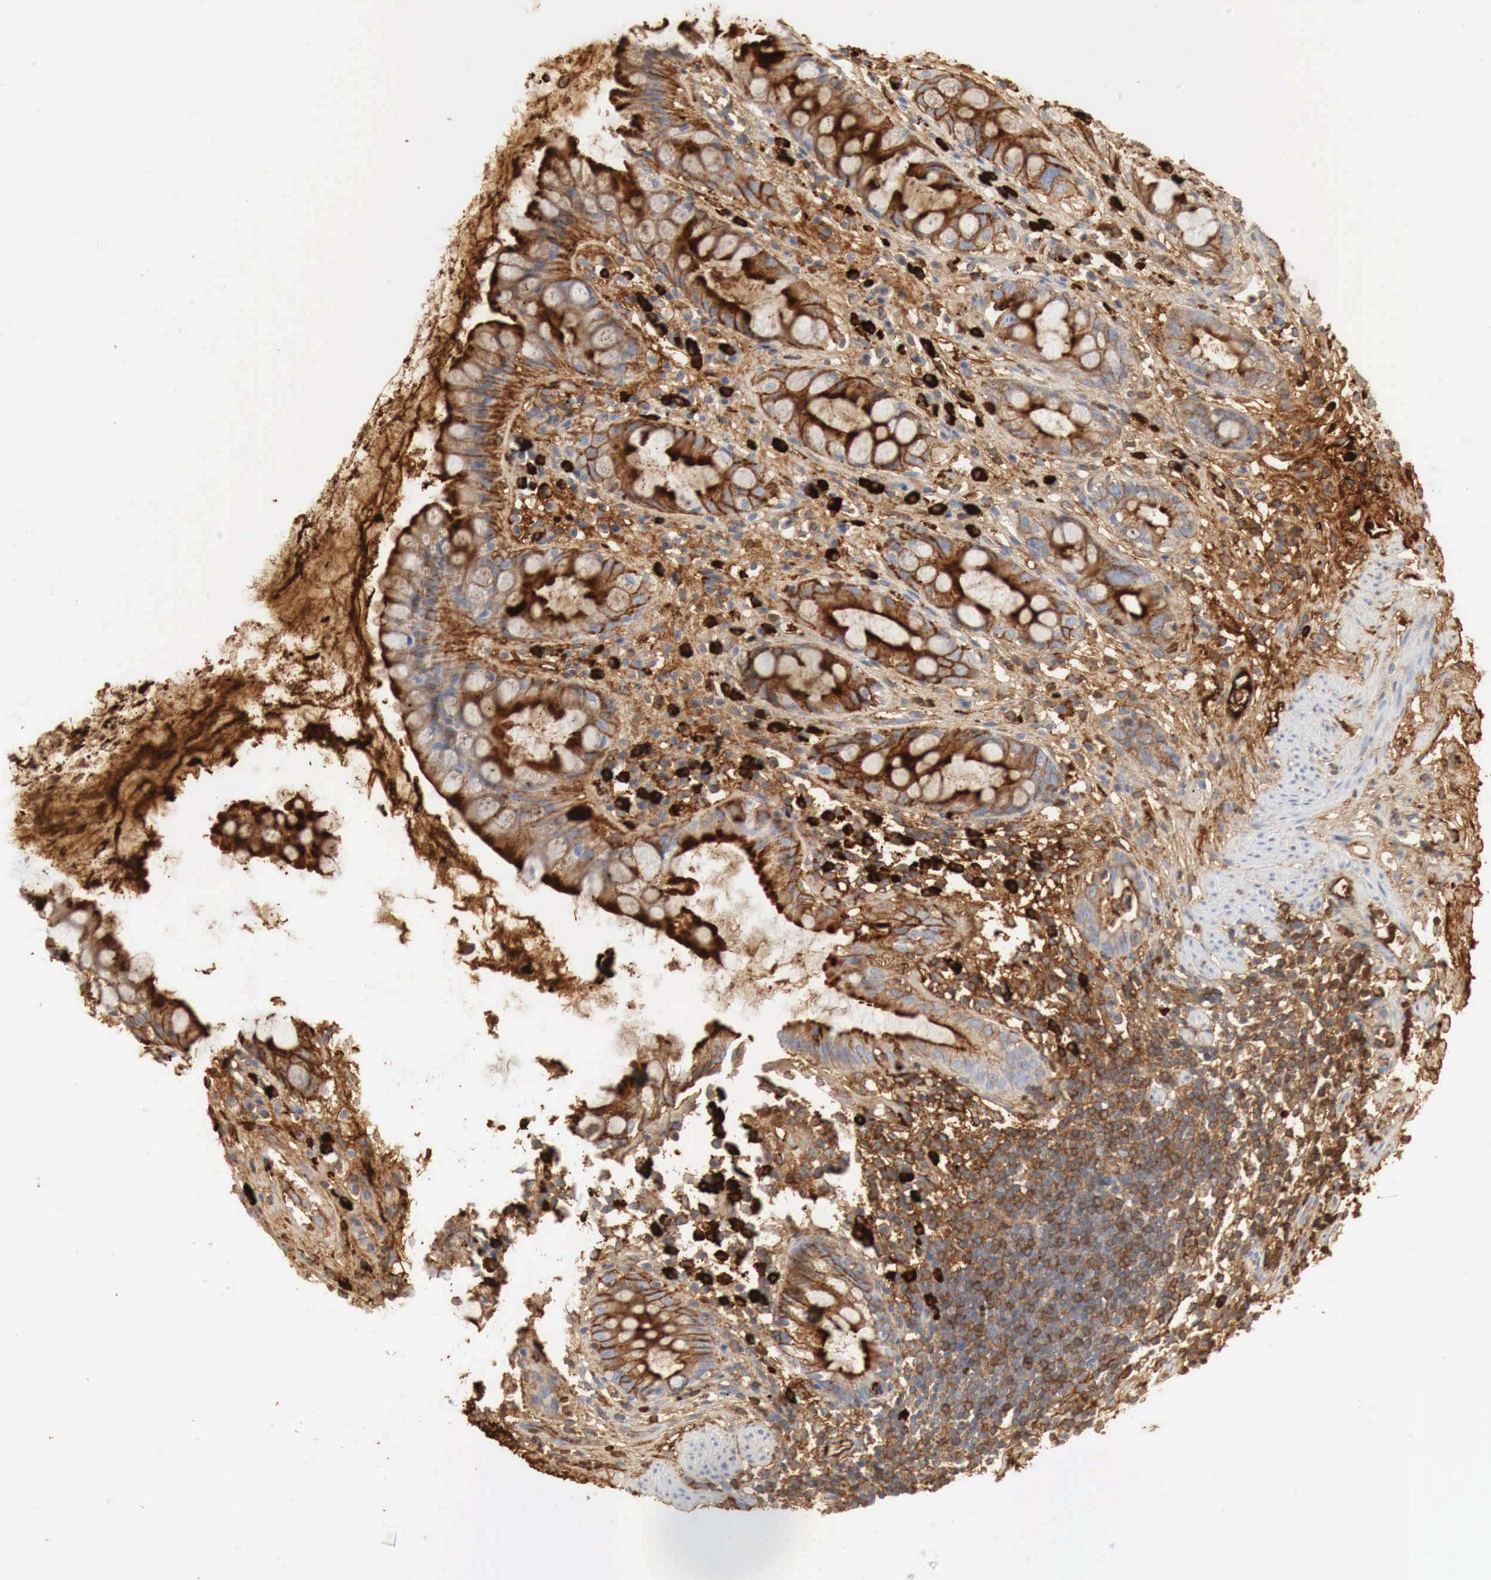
{"staining": {"intensity": "strong", "quantity": ">75%", "location": "cytoplasmic/membranous"}, "tissue": "rectum", "cell_type": "Glandular cells", "image_type": "normal", "snomed": [{"axis": "morphology", "description": "Normal tissue, NOS"}, {"axis": "topography", "description": "Rectum"}], "caption": "Strong cytoplasmic/membranous positivity is present in about >75% of glandular cells in normal rectum.", "gene": "IGLC3", "patient": {"sex": "male", "age": 65}}